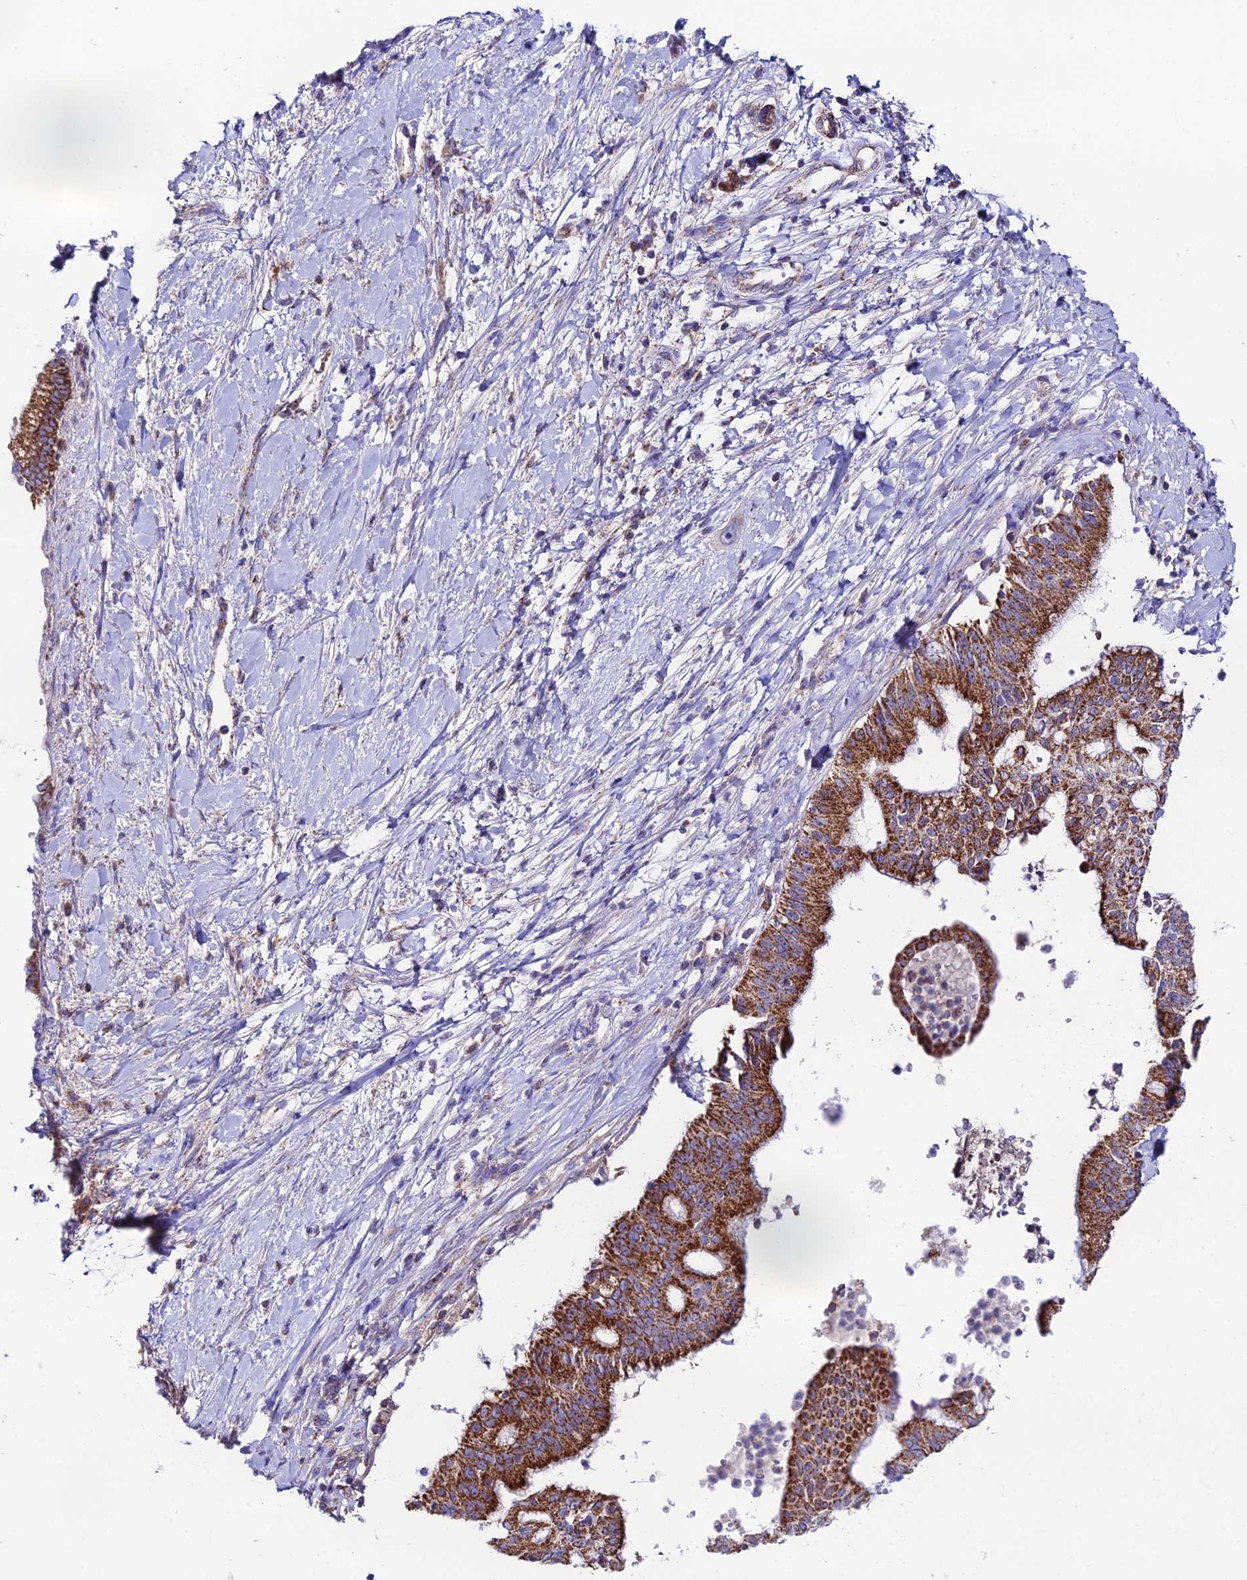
{"staining": {"intensity": "strong", "quantity": ">75%", "location": "cytoplasmic/membranous"}, "tissue": "pancreatic cancer", "cell_type": "Tumor cells", "image_type": "cancer", "snomed": [{"axis": "morphology", "description": "Adenocarcinoma, NOS"}, {"axis": "topography", "description": "Pancreas"}], "caption": "The immunohistochemical stain shows strong cytoplasmic/membranous expression in tumor cells of adenocarcinoma (pancreatic) tissue. (brown staining indicates protein expression, while blue staining denotes nuclei).", "gene": "HSDL2", "patient": {"sex": "male", "age": 68}}